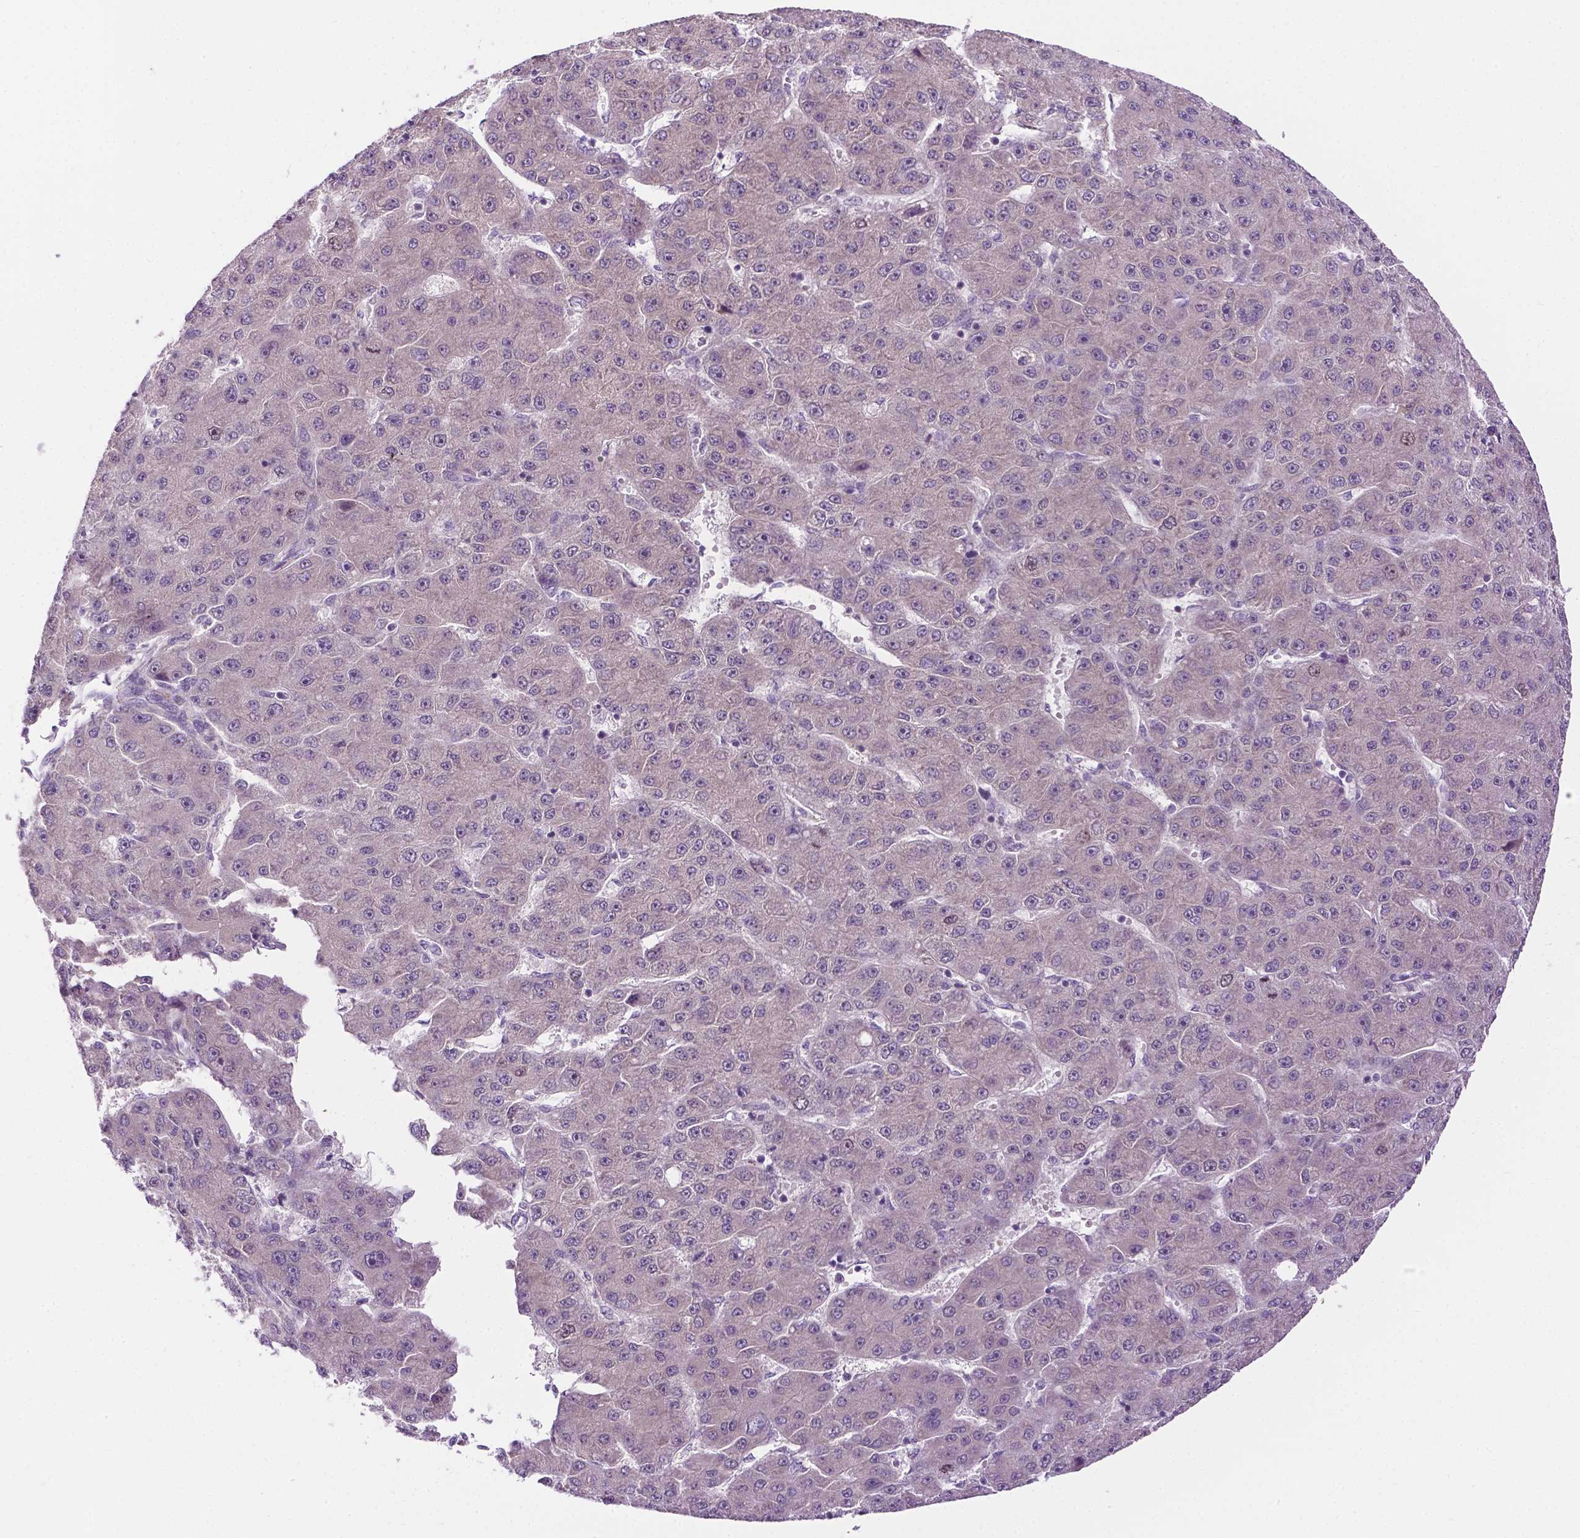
{"staining": {"intensity": "negative", "quantity": "none", "location": "none"}, "tissue": "liver cancer", "cell_type": "Tumor cells", "image_type": "cancer", "snomed": [{"axis": "morphology", "description": "Carcinoma, Hepatocellular, NOS"}, {"axis": "topography", "description": "Liver"}], "caption": "Tumor cells are negative for brown protein staining in liver cancer.", "gene": "DENND4A", "patient": {"sex": "male", "age": 67}}